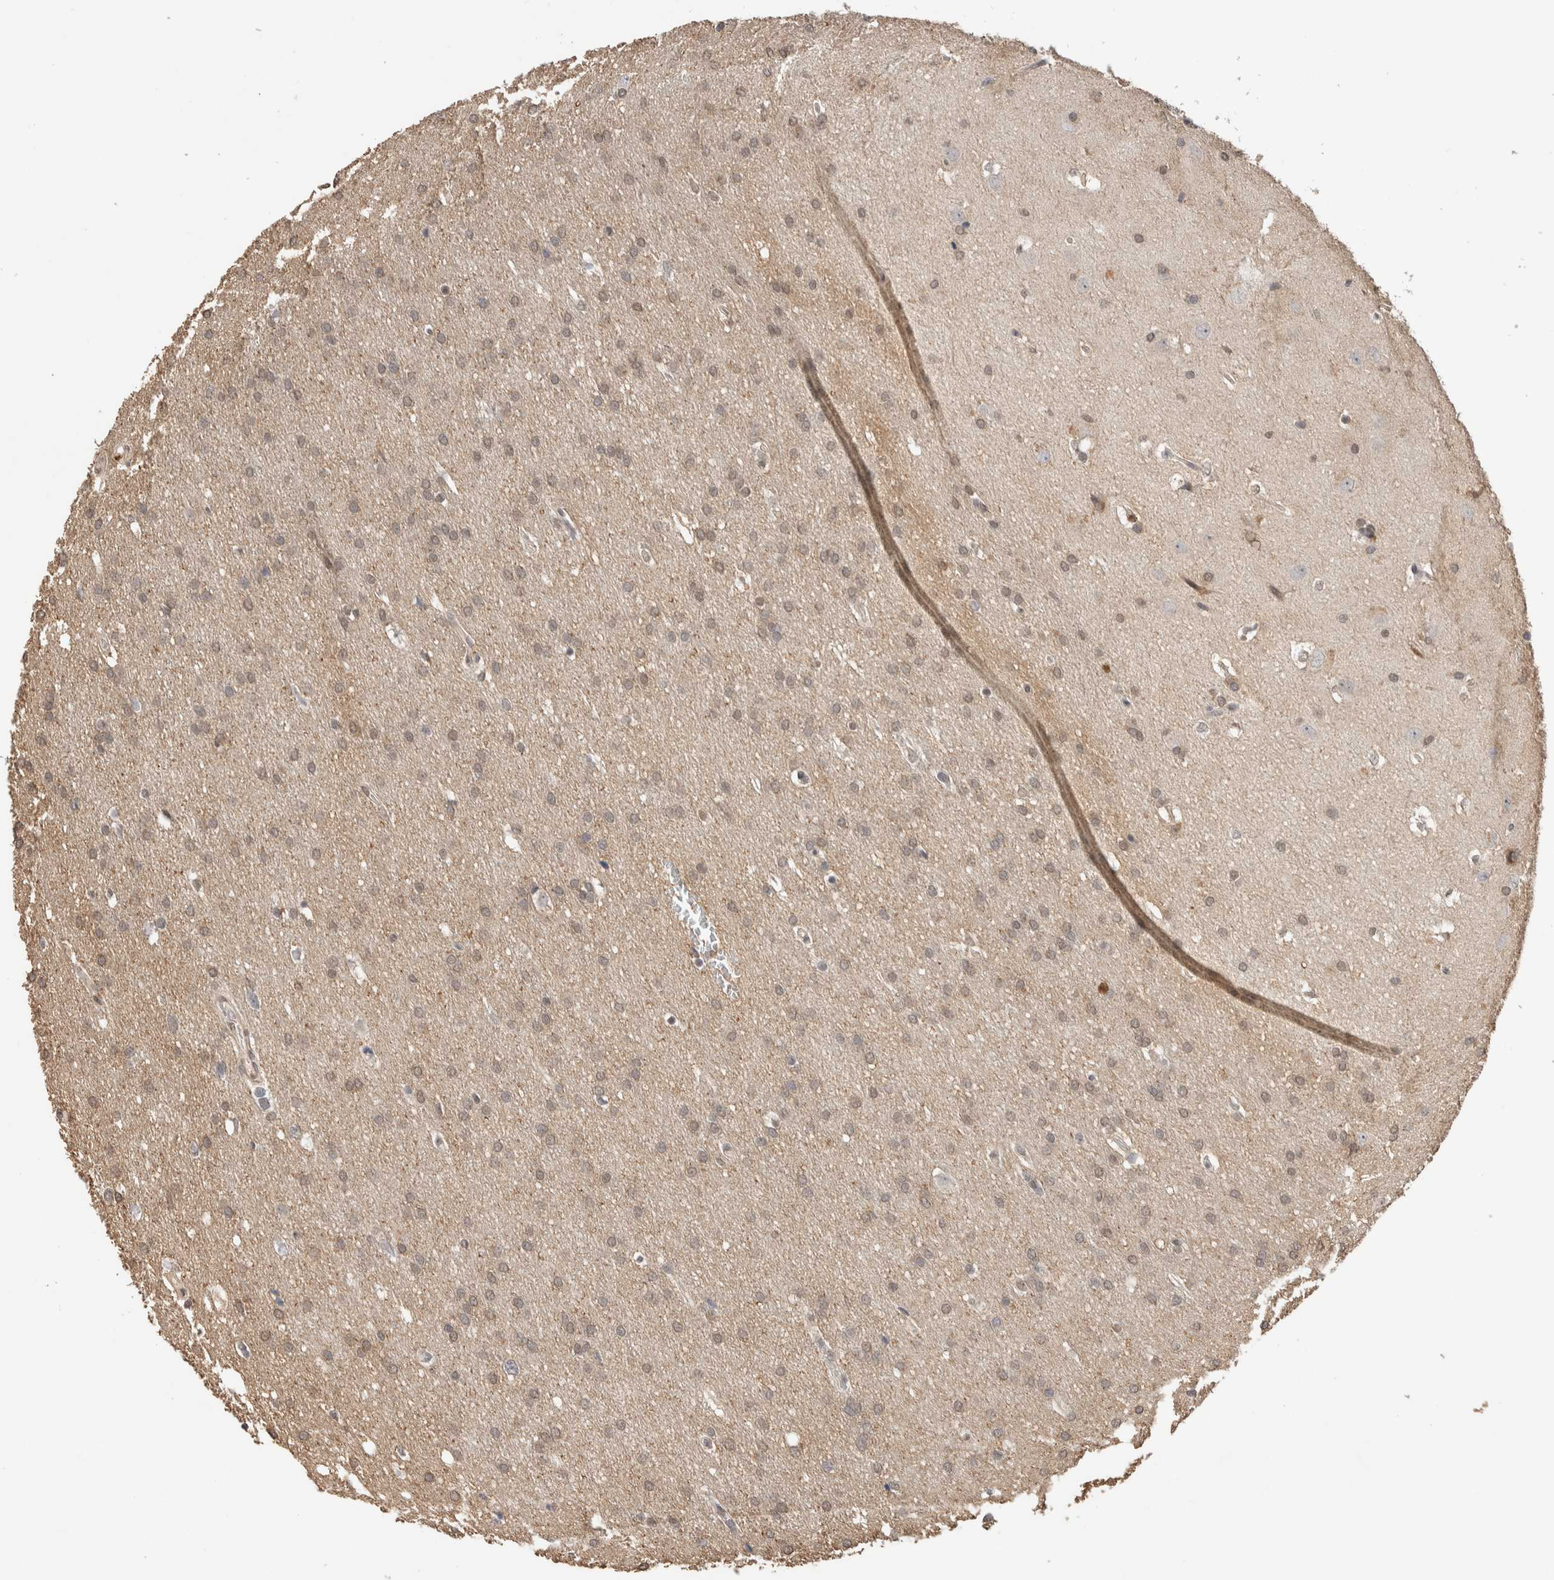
{"staining": {"intensity": "weak", "quantity": ">75%", "location": "cytoplasmic/membranous"}, "tissue": "glioma", "cell_type": "Tumor cells", "image_type": "cancer", "snomed": [{"axis": "morphology", "description": "Glioma, malignant, Low grade"}, {"axis": "topography", "description": "Brain"}], "caption": "Tumor cells reveal weak cytoplasmic/membranous staining in about >75% of cells in glioma. (DAB IHC, brown staining for protein, blue staining for nuclei).", "gene": "CYSRT1", "patient": {"sex": "female", "age": 37}}